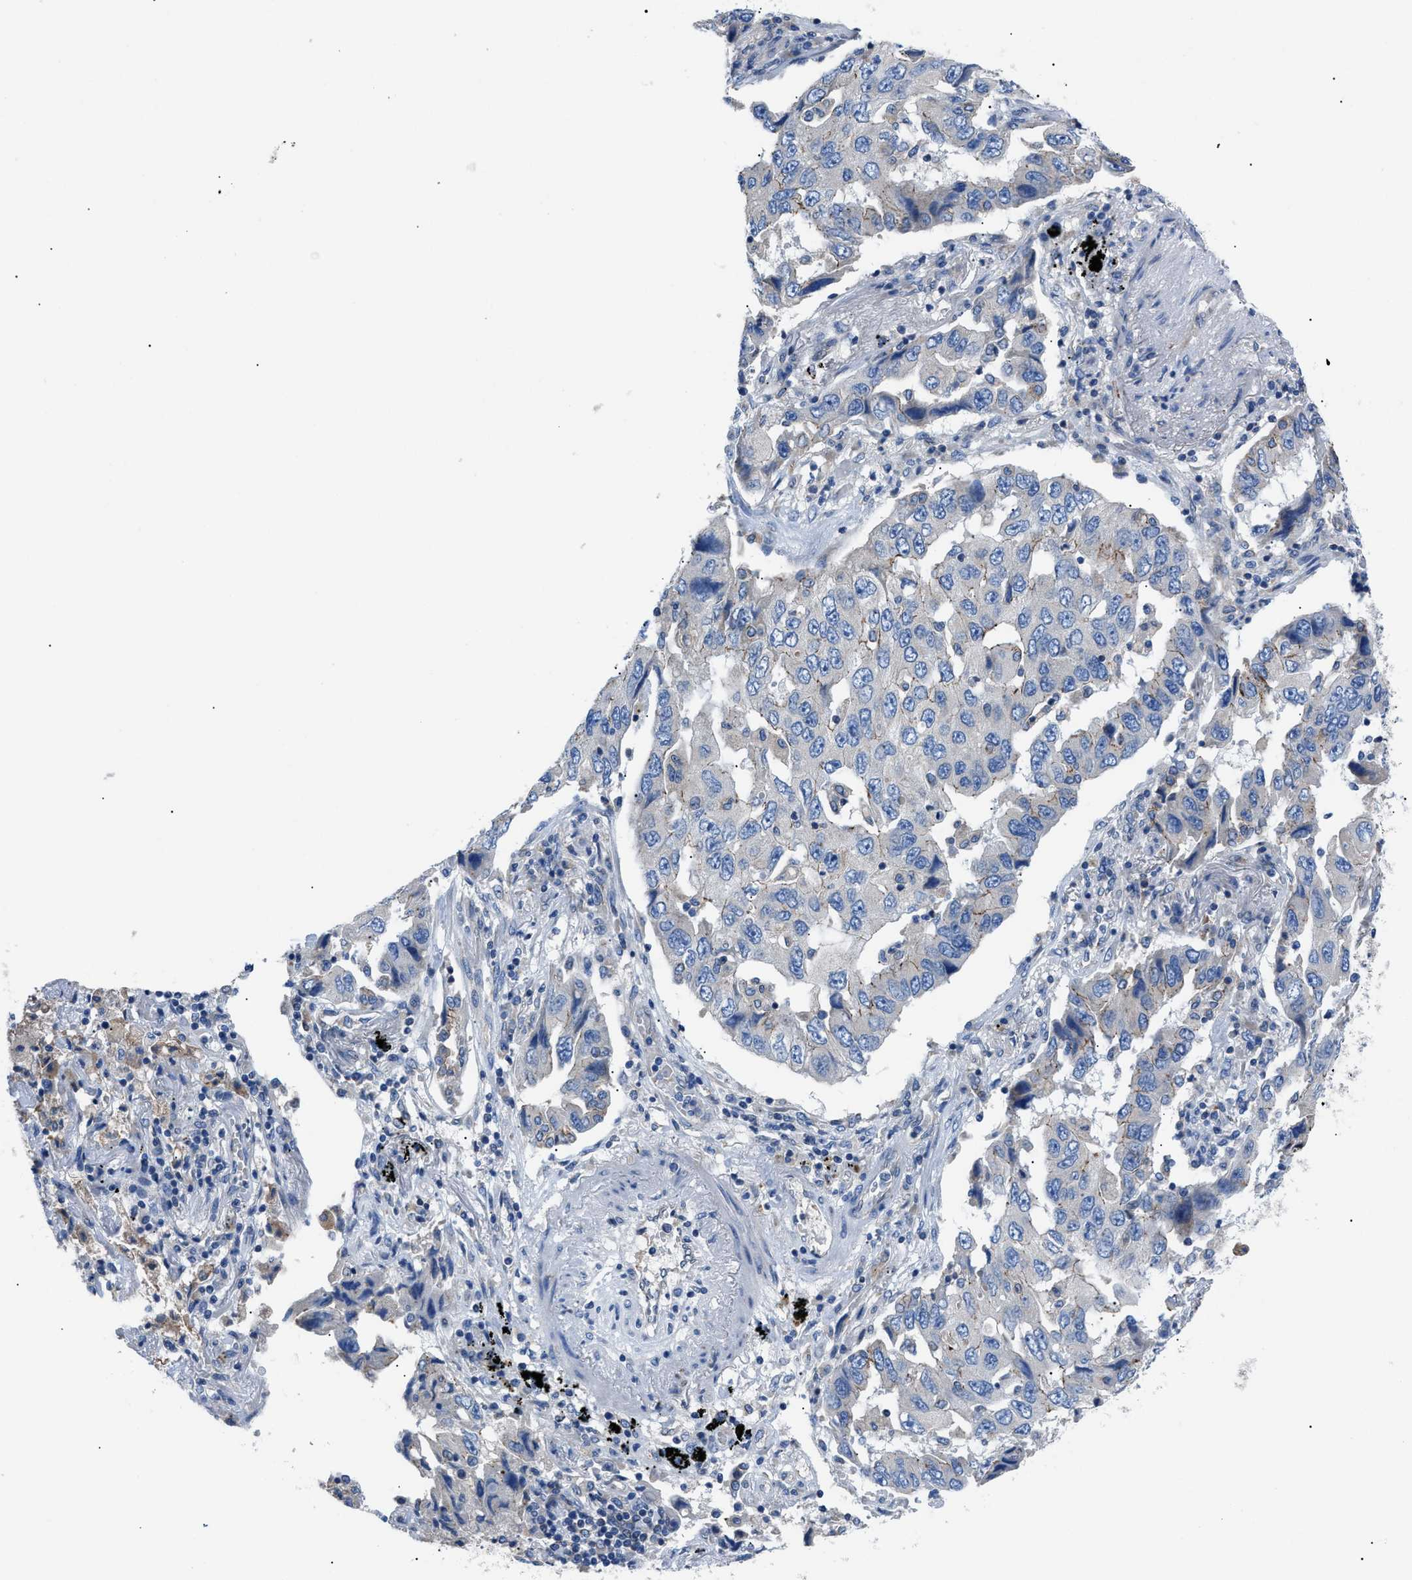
{"staining": {"intensity": "weak", "quantity": "<25%", "location": "cytoplasmic/membranous"}, "tissue": "lung cancer", "cell_type": "Tumor cells", "image_type": "cancer", "snomed": [{"axis": "morphology", "description": "Adenocarcinoma, NOS"}, {"axis": "topography", "description": "Lung"}], "caption": "This is an immunohistochemistry (IHC) micrograph of adenocarcinoma (lung). There is no staining in tumor cells.", "gene": "ZDHHC24", "patient": {"sex": "female", "age": 65}}